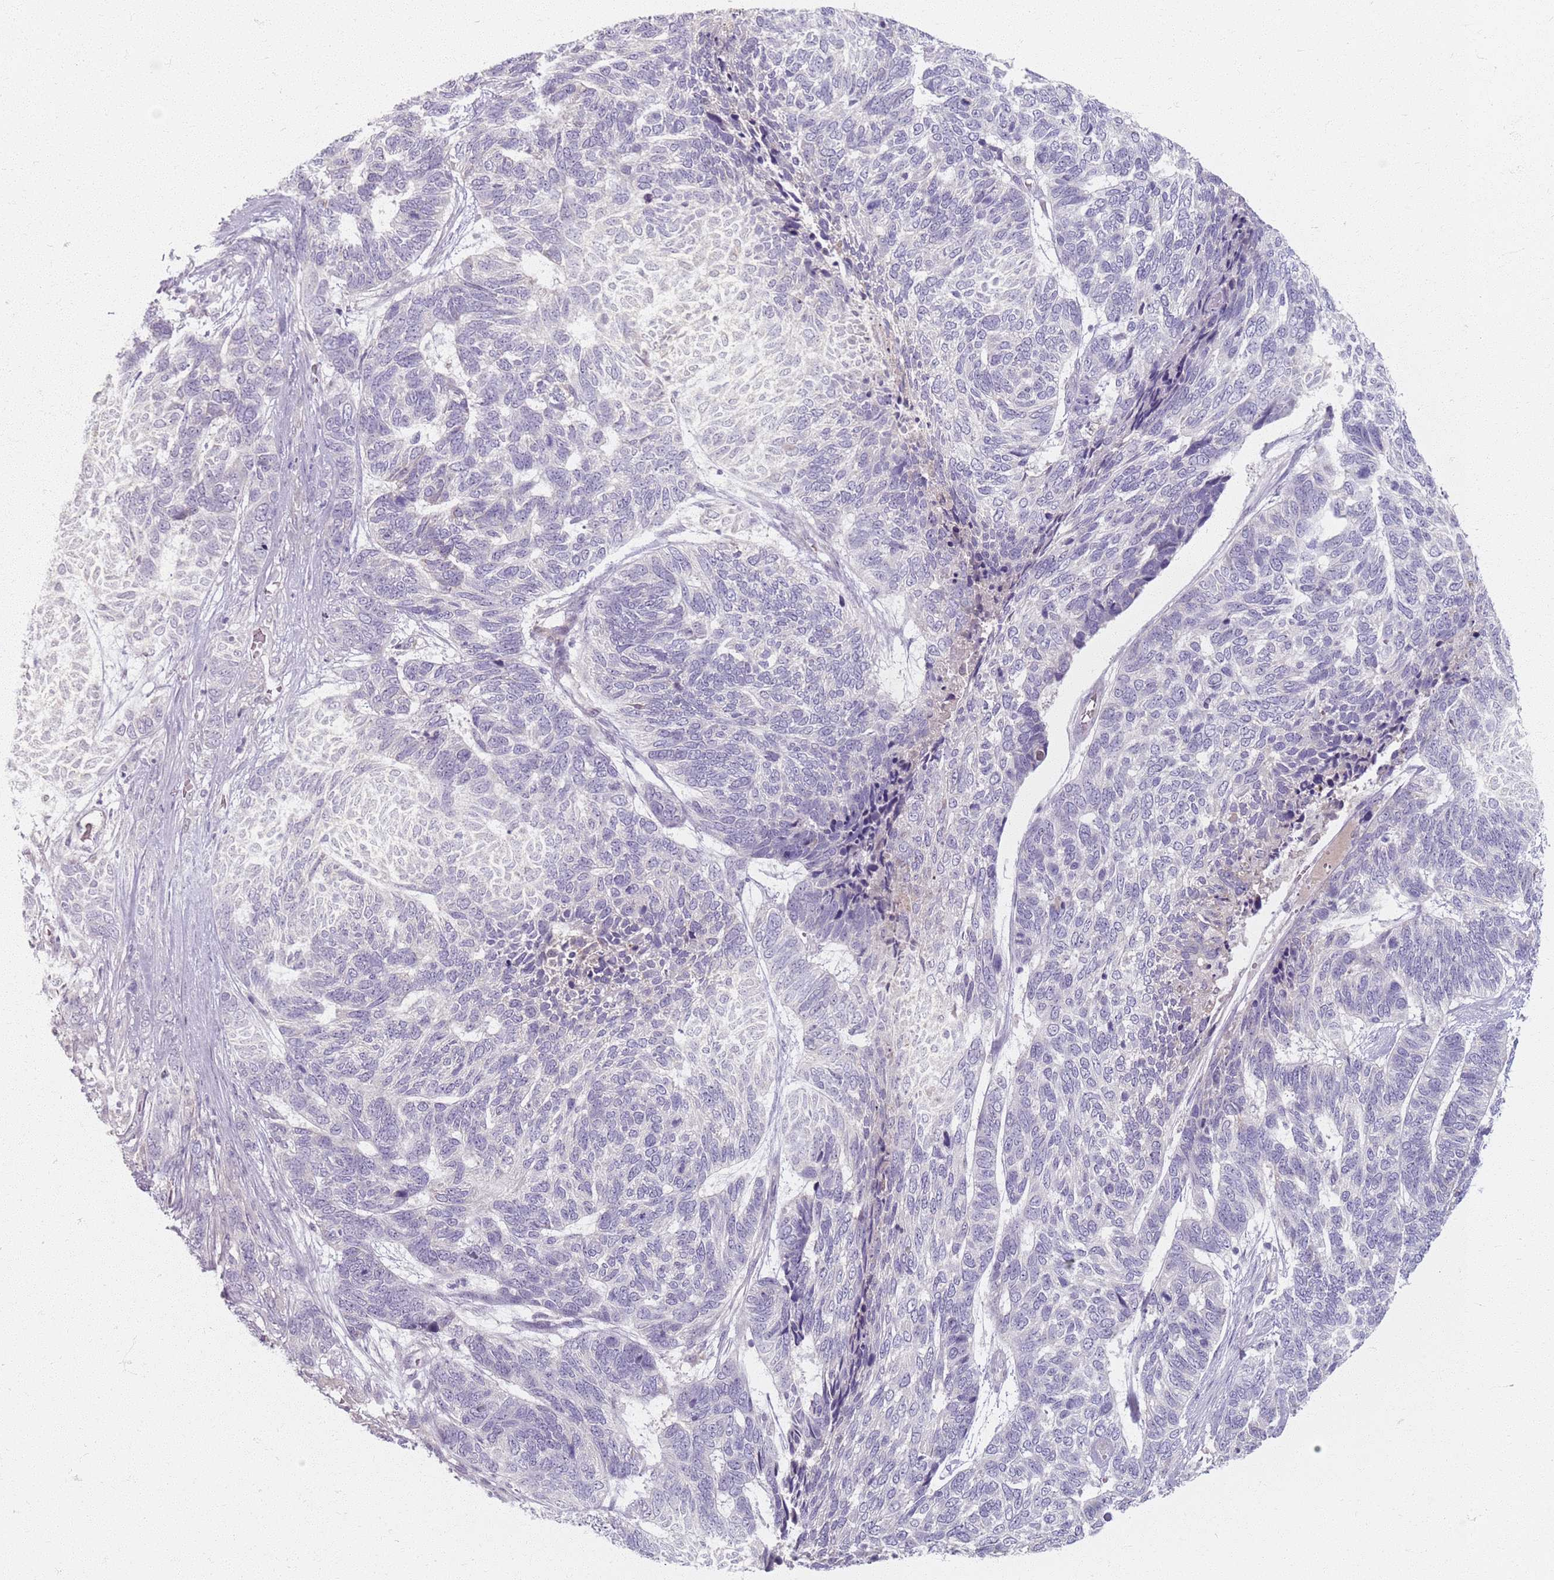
{"staining": {"intensity": "negative", "quantity": "none", "location": "none"}, "tissue": "skin cancer", "cell_type": "Tumor cells", "image_type": "cancer", "snomed": [{"axis": "morphology", "description": "Basal cell carcinoma"}, {"axis": "topography", "description": "Skin"}], "caption": "An immunohistochemistry photomicrograph of skin cancer (basal cell carcinoma) is shown. There is no staining in tumor cells of skin cancer (basal cell carcinoma).", "gene": "CRIPT", "patient": {"sex": "female", "age": 65}}